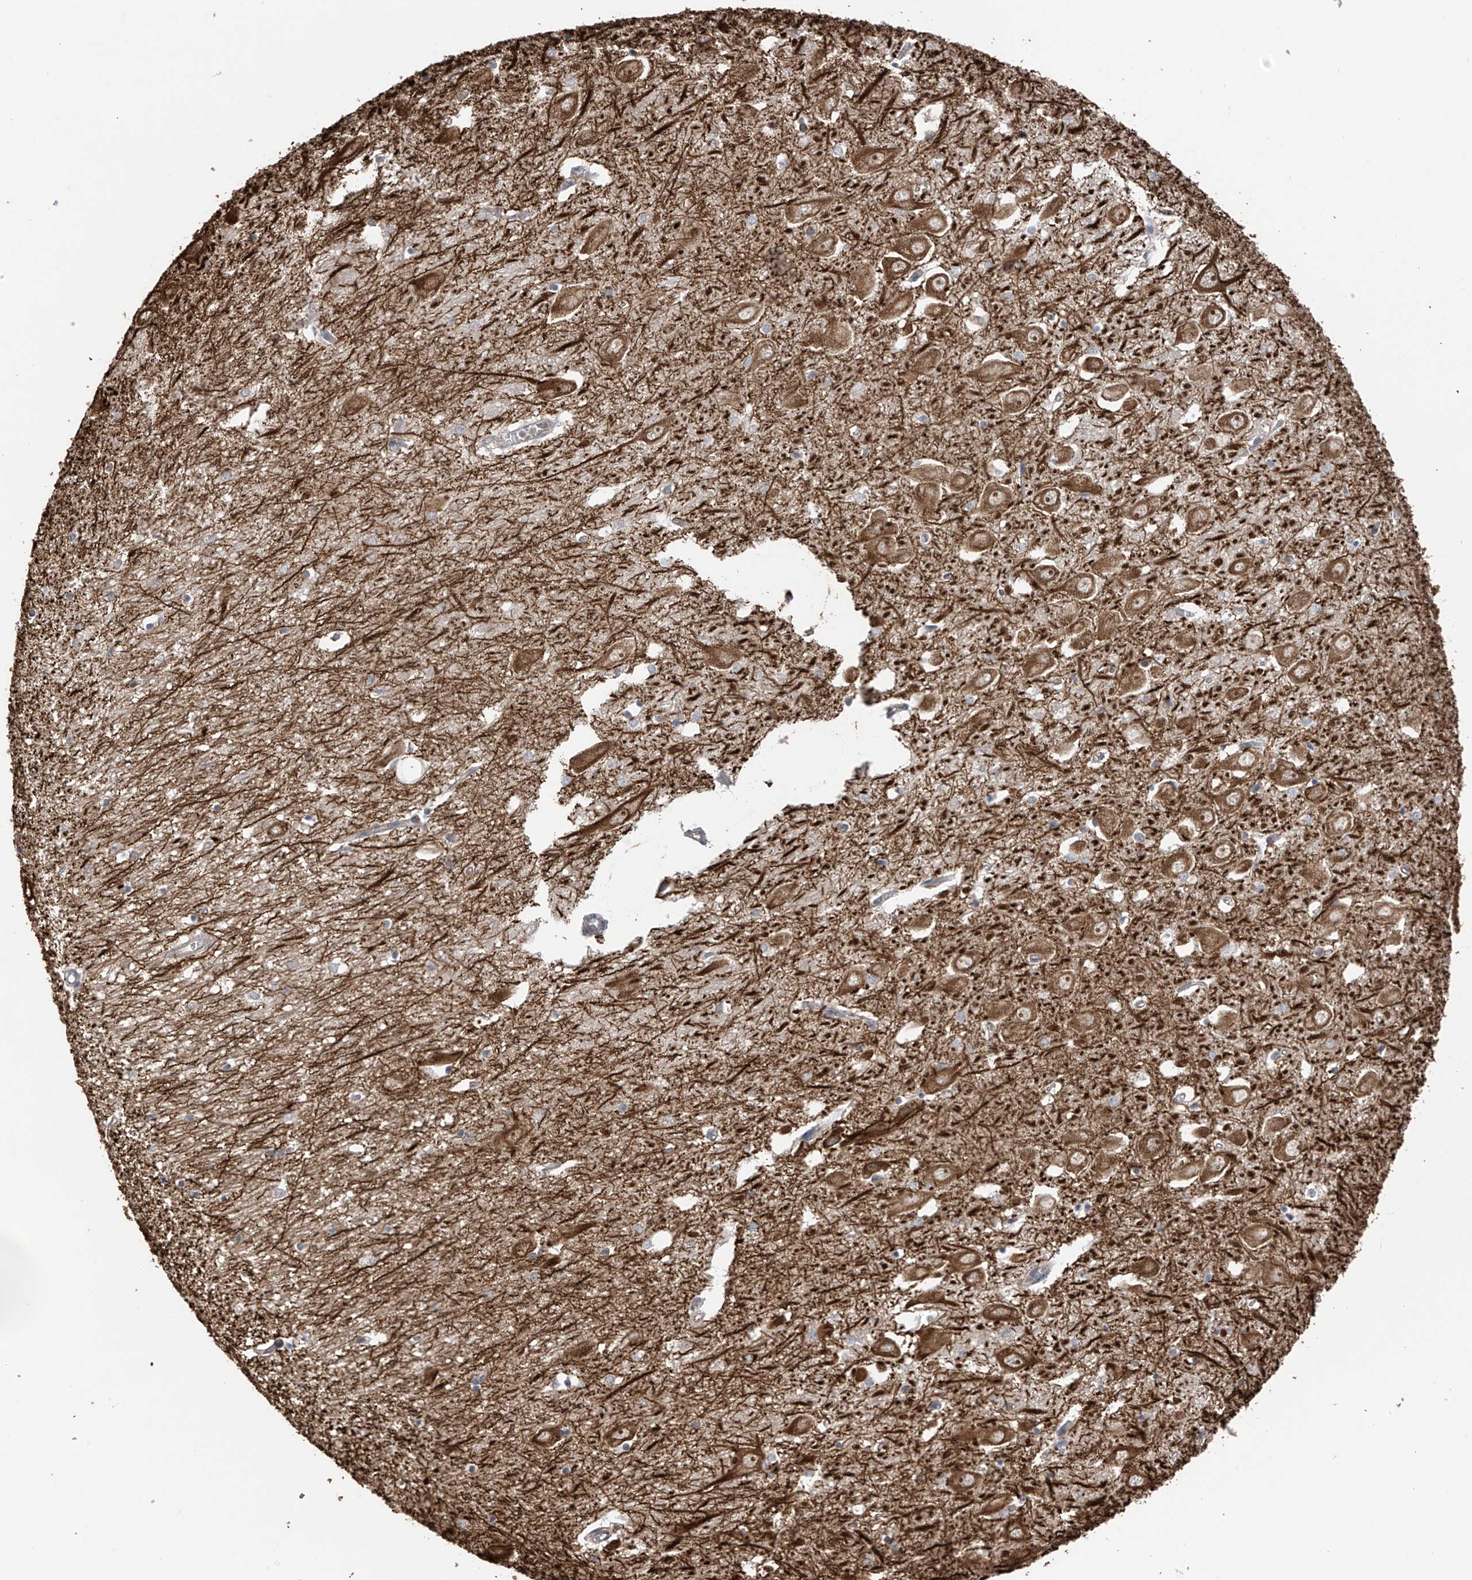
{"staining": {"intensity": "negative", "quantity": "none", "location": "none"}, "tissue": "hippocampus", "cell_type": "Glial cells", "image_type": "normal", "snomed": [{"axis": "morphology", "description": "Normal tissue, NOS"}, {"axis": "topography", "description": "Hippocampus"}], "caption": "Glial cells show no significant protein staining in normal hippocampus.", "gene": "ZNF189", "patient": {"sex": "female", "age": 64}}